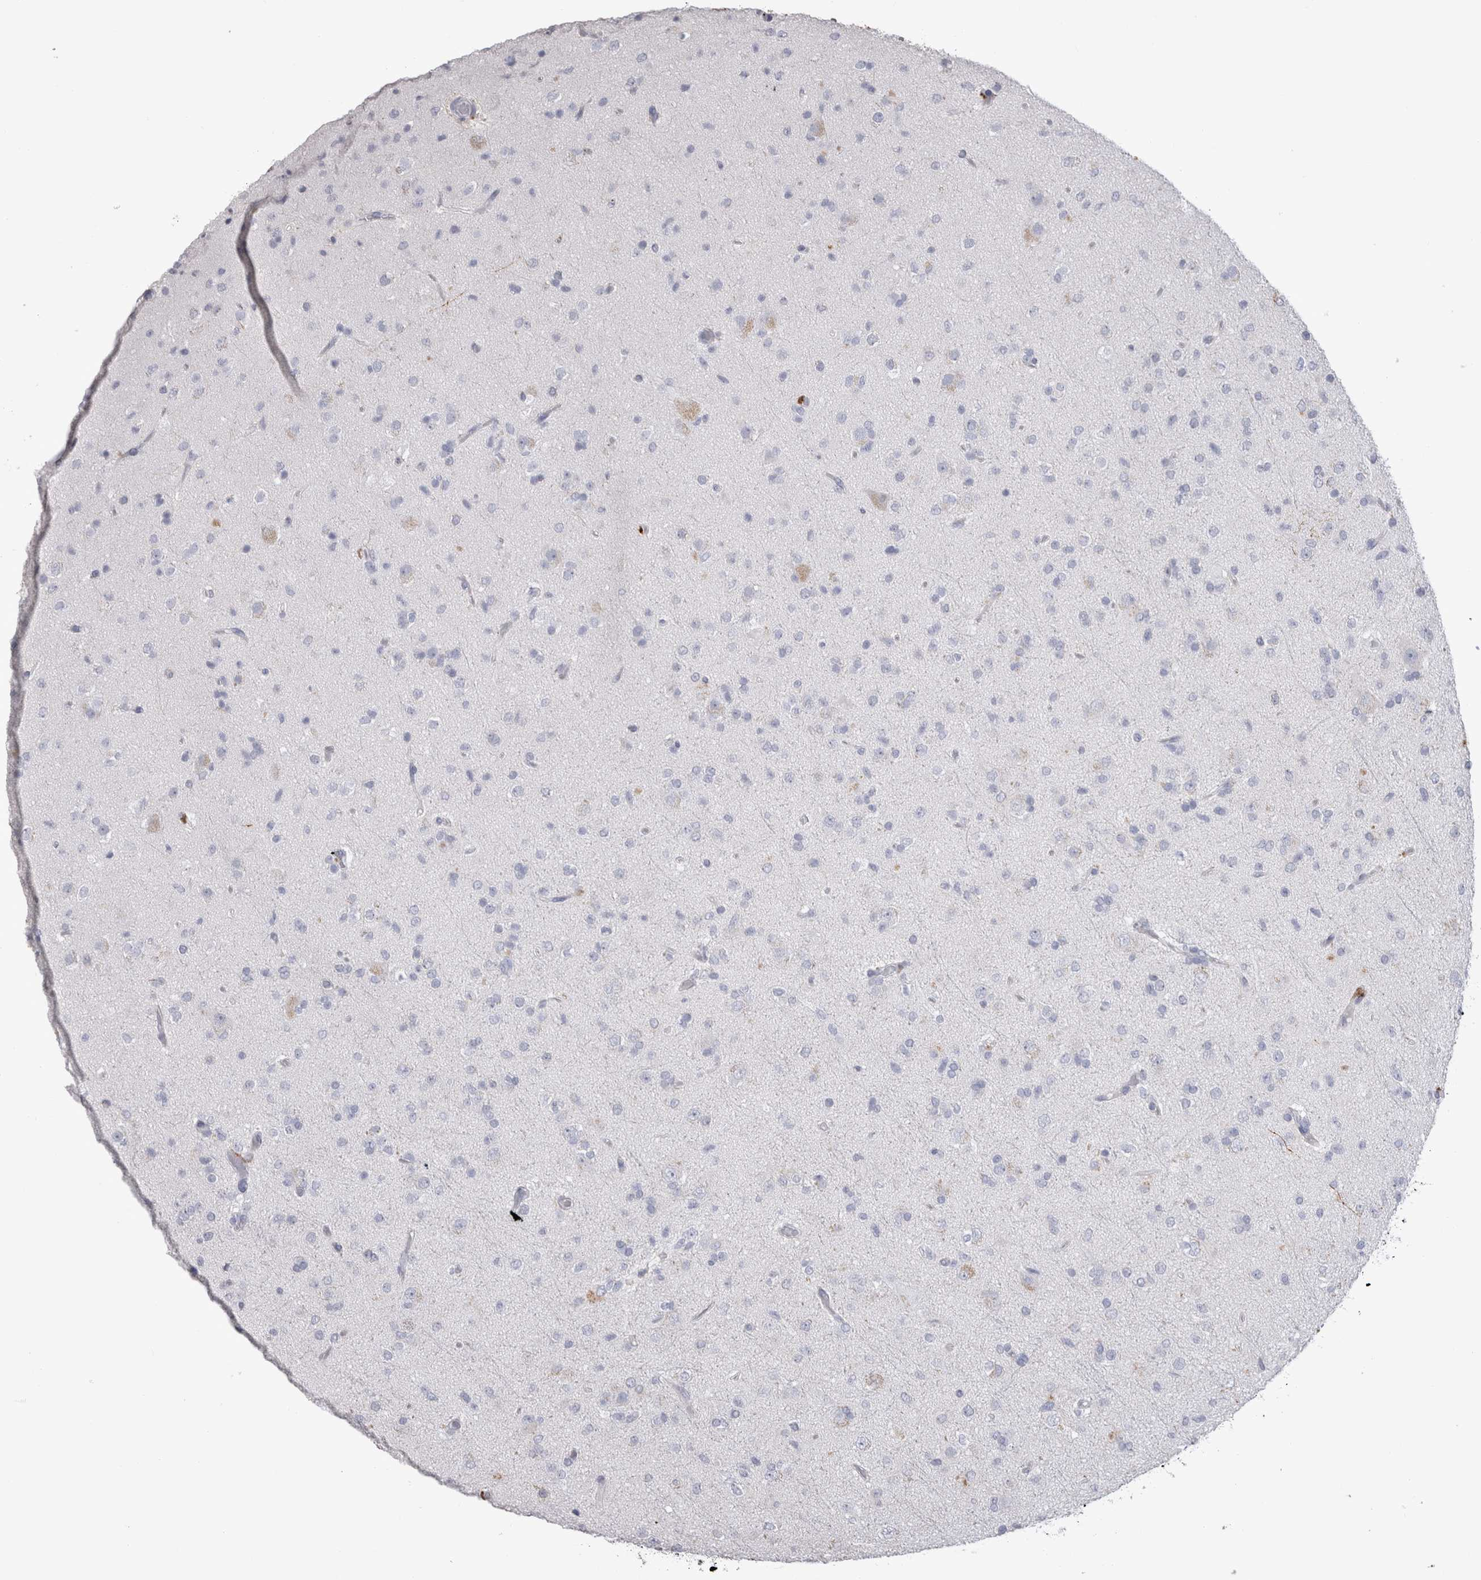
{"staining": {"intensity": "negative", "quantity": "none", "location": "none"}, "tissue": "glioma", "cell_type": "Tumor cells", "image_type": "cancer", "snomed": [{"axis": "morphology", "description": "Glioma, malignant, Low grade"}, {"axis": "topography", "description": "Brain"}], "caption": "Tumor cells are negative for protein expression in human glioma.", "gene": "ADAM2", "patient": {"sex": "male", "age": 65}}